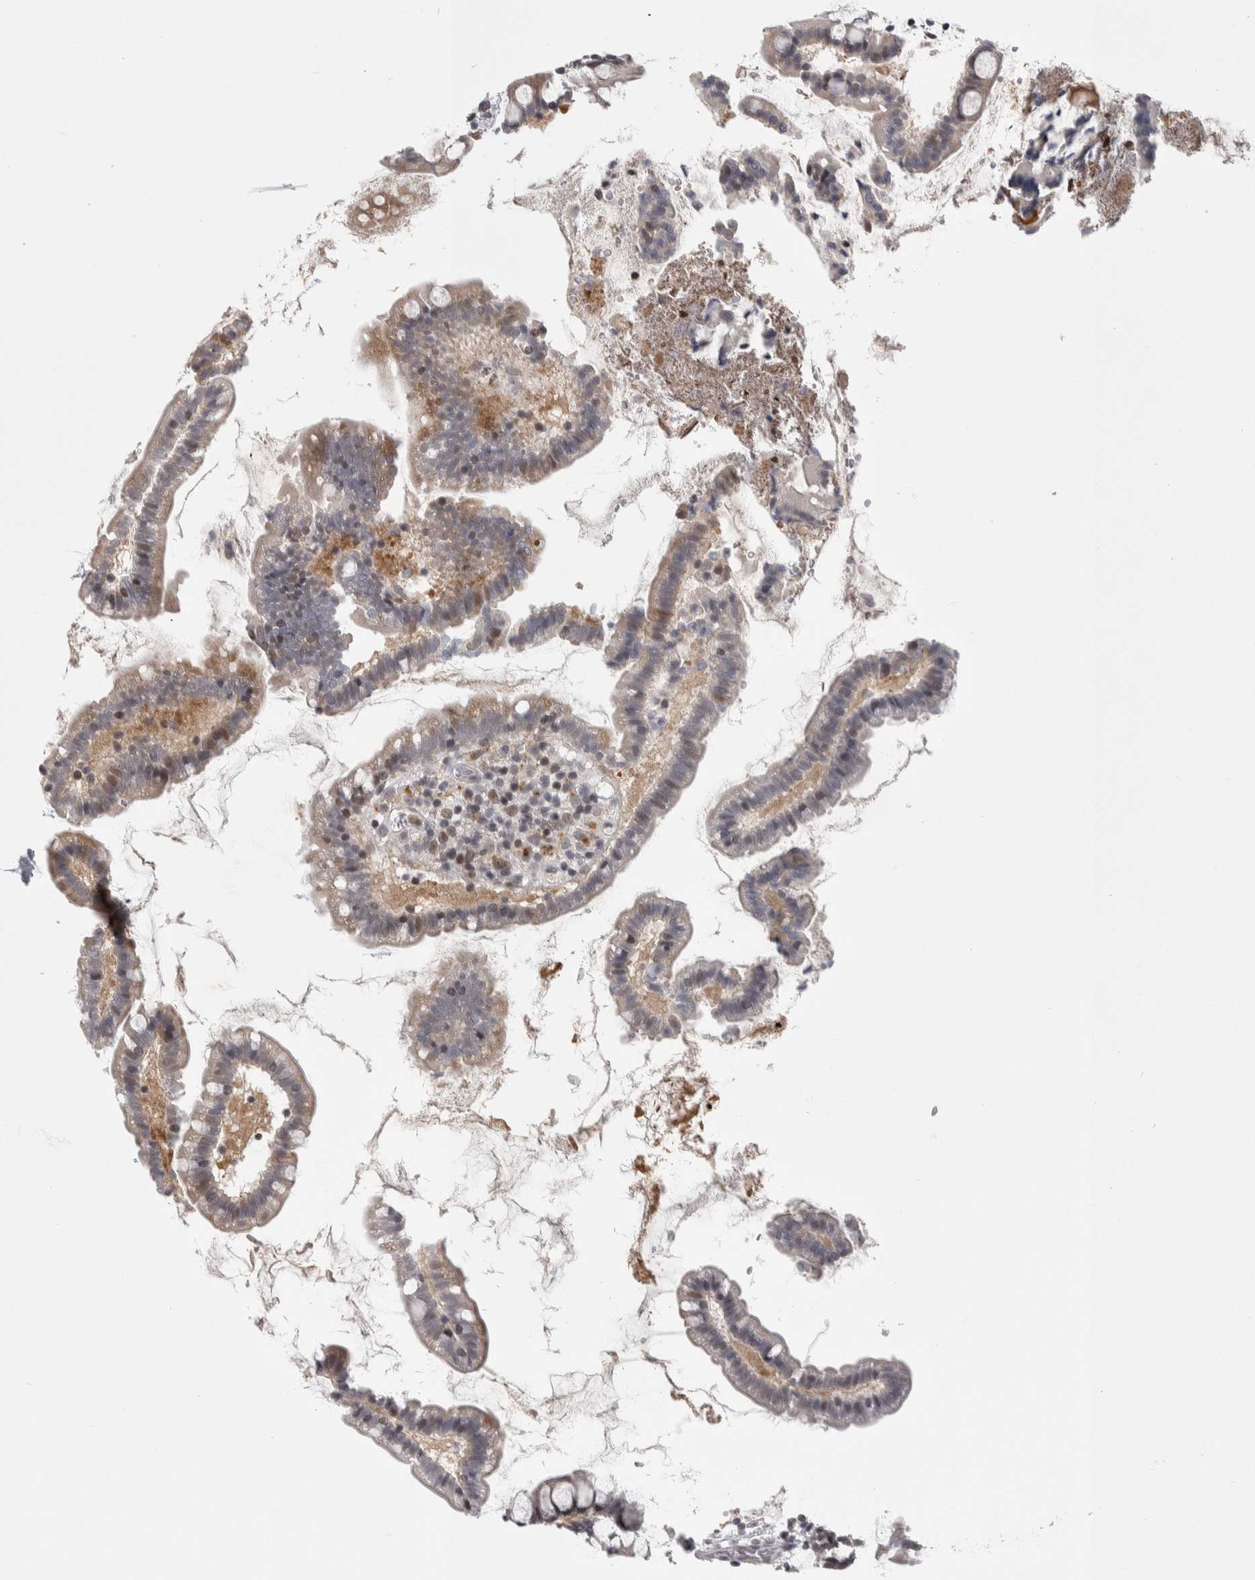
{"staining": {"intensity": "weak", "quantity": "25%-75%", "location": "nuclear"}, "tissue": "small intestine", "cell_type": "Glandular cells", "image_type": "normal", "snomed": [{"axis": "morphology", "description": "Normal tissue, NOS"}, {"axis": "topography", "description": "Small intestine"}], "caption": "Glandular cells exhibit low levels of weak nuclear positivity in approximately 25%-75% of cells in normal small intestine. (brown staining indicates protein expression, while blue staining denotes nuclei).", "gene": "ZSCAN21", "patient": {"sex": "female", "age": 84}}